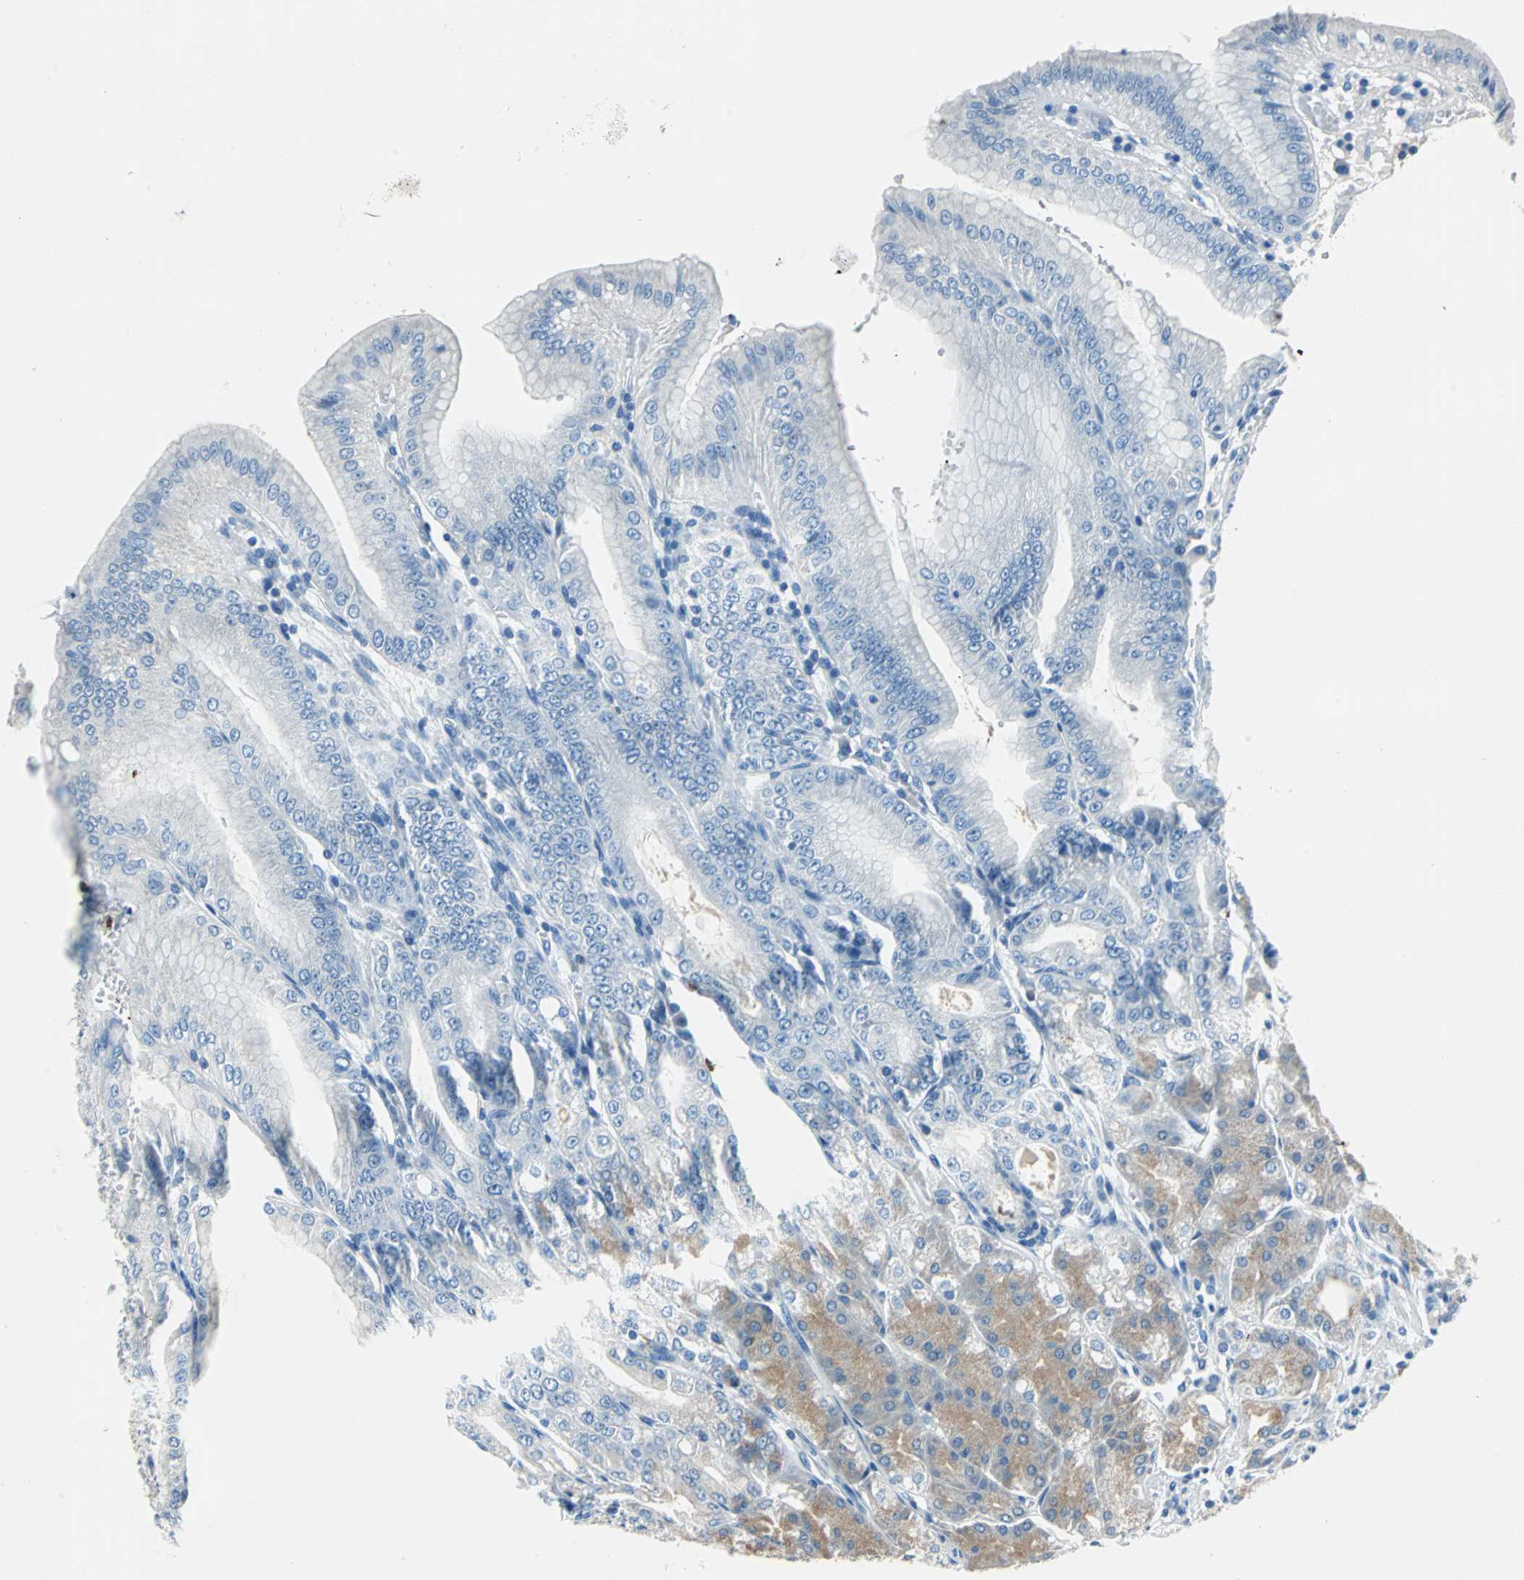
{"staining": {"intensity": "moderate", "quantity": "25%-75%", "location": "cytoplasmic/membranous"}, "tissue": "stomach", "cell_type": "Glandular cells", "image_type": "normal", "snomed": [{"axis": "morphology", "description": "Normal tissue, NOS"}, {"axis": "topography", "description": "Stomach, lower"}], "caption": "Immunohistochemical staining of normal human stomach reveals 25%-75% levels of moderate cytoplasmic/membranous protein staining in about 25%-75% of glandular cells.", "gene": "CPA3", "patient": {"sex": "male", "age": 71}}